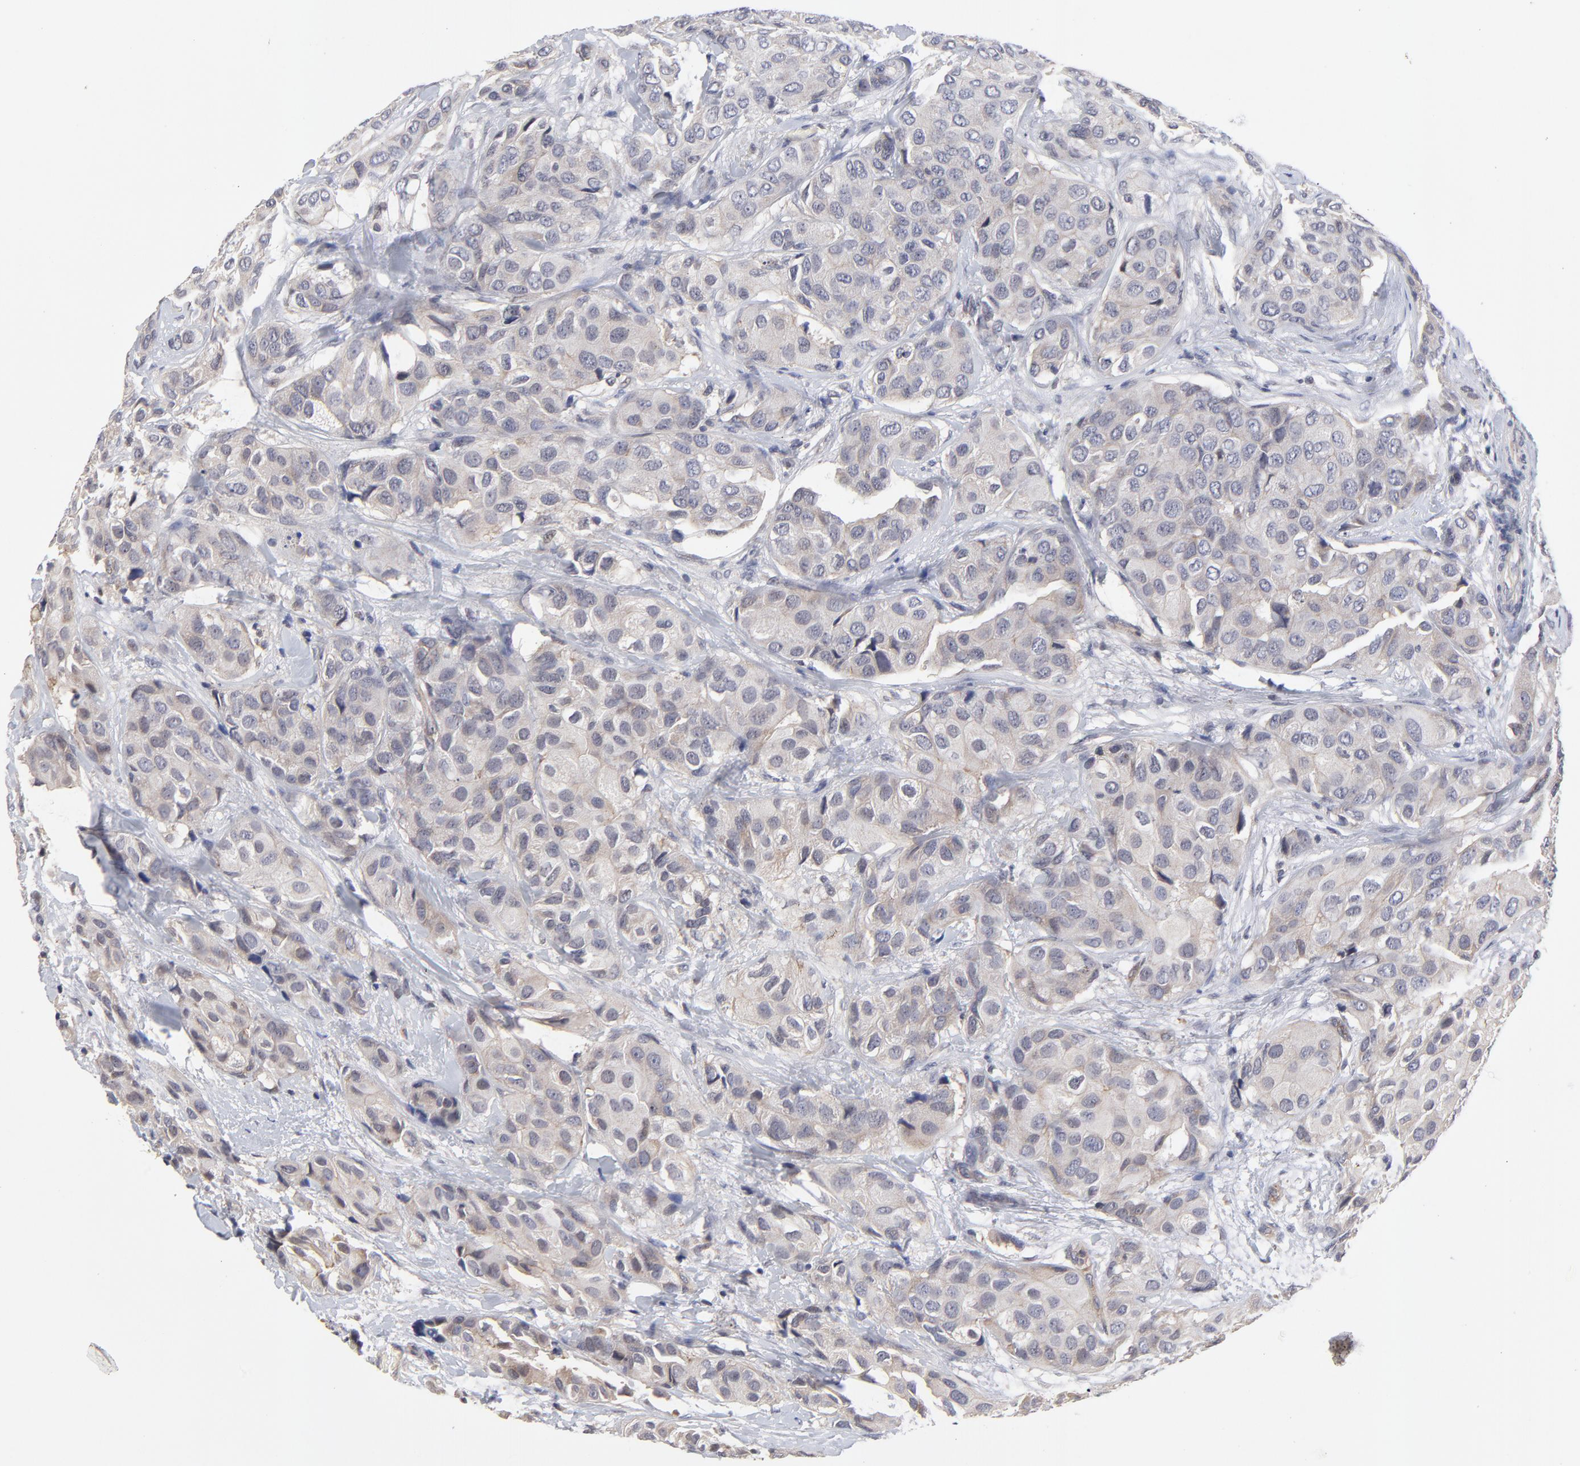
{"staining": {"intensity": "weak", "quantity": ">75%", "location": "cytoplasmic/membranous"}, "tissue": "breast cancer", "cell_type": "Tumor cells", "image_type": "cancer", "snomed": [{"axis": "morphology", "description": "Duct carcinoma"}, {"axis": "topography", "description": "Breast"}], "caption": "Immunohistochemistry (IHC) photomicrograph of human breast intraductal carcinoma stained for a protein (brown), which reveals low levels of weak cytoplasmic/membranous expression in about >75% of tumor cells.", "gene": "ZNF157", "patient": {"sex": "female", "age": 68}}